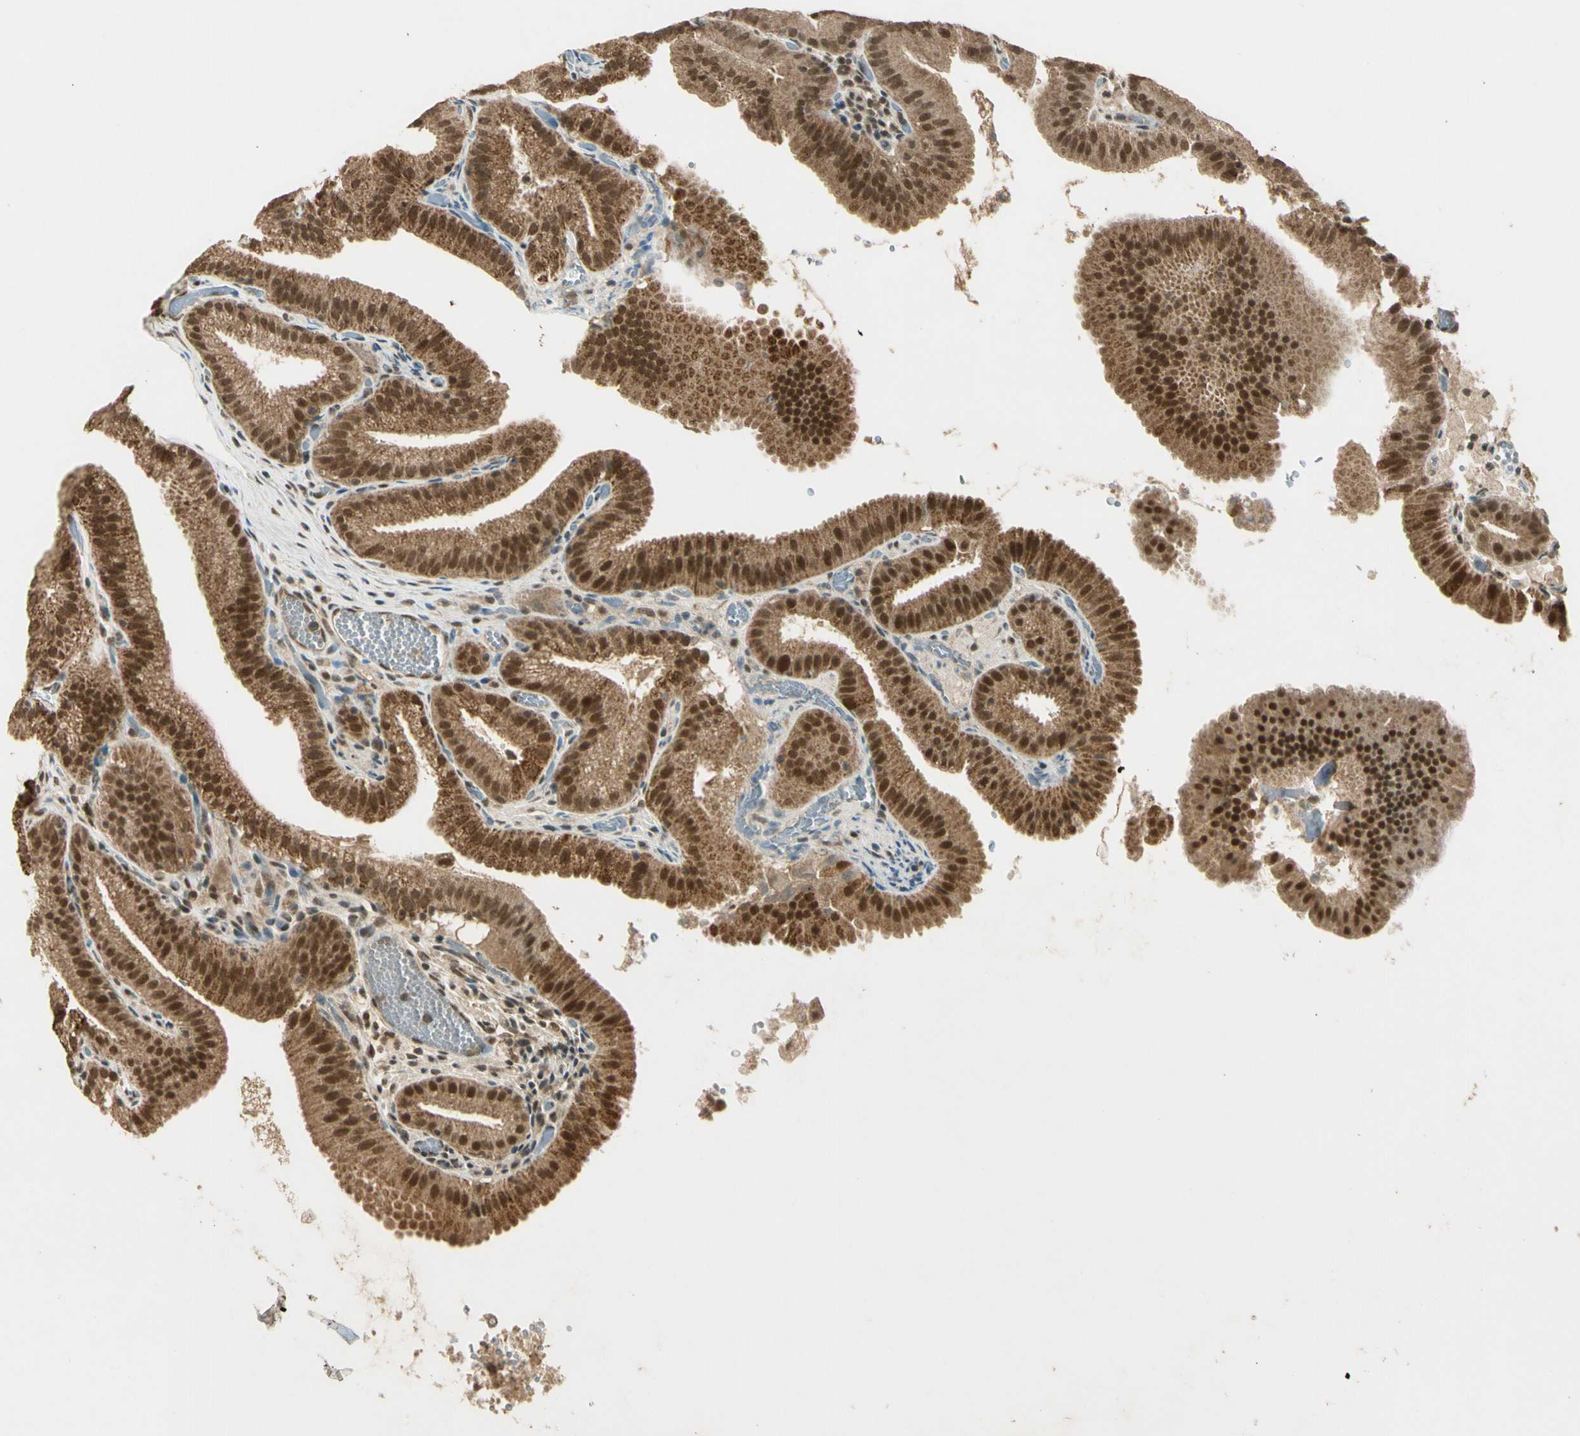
{"staining": {"intensity": "moderate", "quantity": ">75%", "location": "cytoplasmic/membranous,nuclear"}, "tissue": "gallbladder", "cell_type": "Glandular cells", "image_type": "normal", "snomed": [{"axis": "morphology", "description": "Normal tissue, NOS"}, {"axis": "topography", "description": "Gallbladder"}], "caption": "Protein analysis of benign gallbladder demonstrates moderate cytoplasmic/membranous,nuclear expression in approximately >75% of glandular cells. (Brightfield microscopy of DAB IHC at high magnification).", "gene": "ZNF135", "patient": {"sex": "male", "age": 54}}